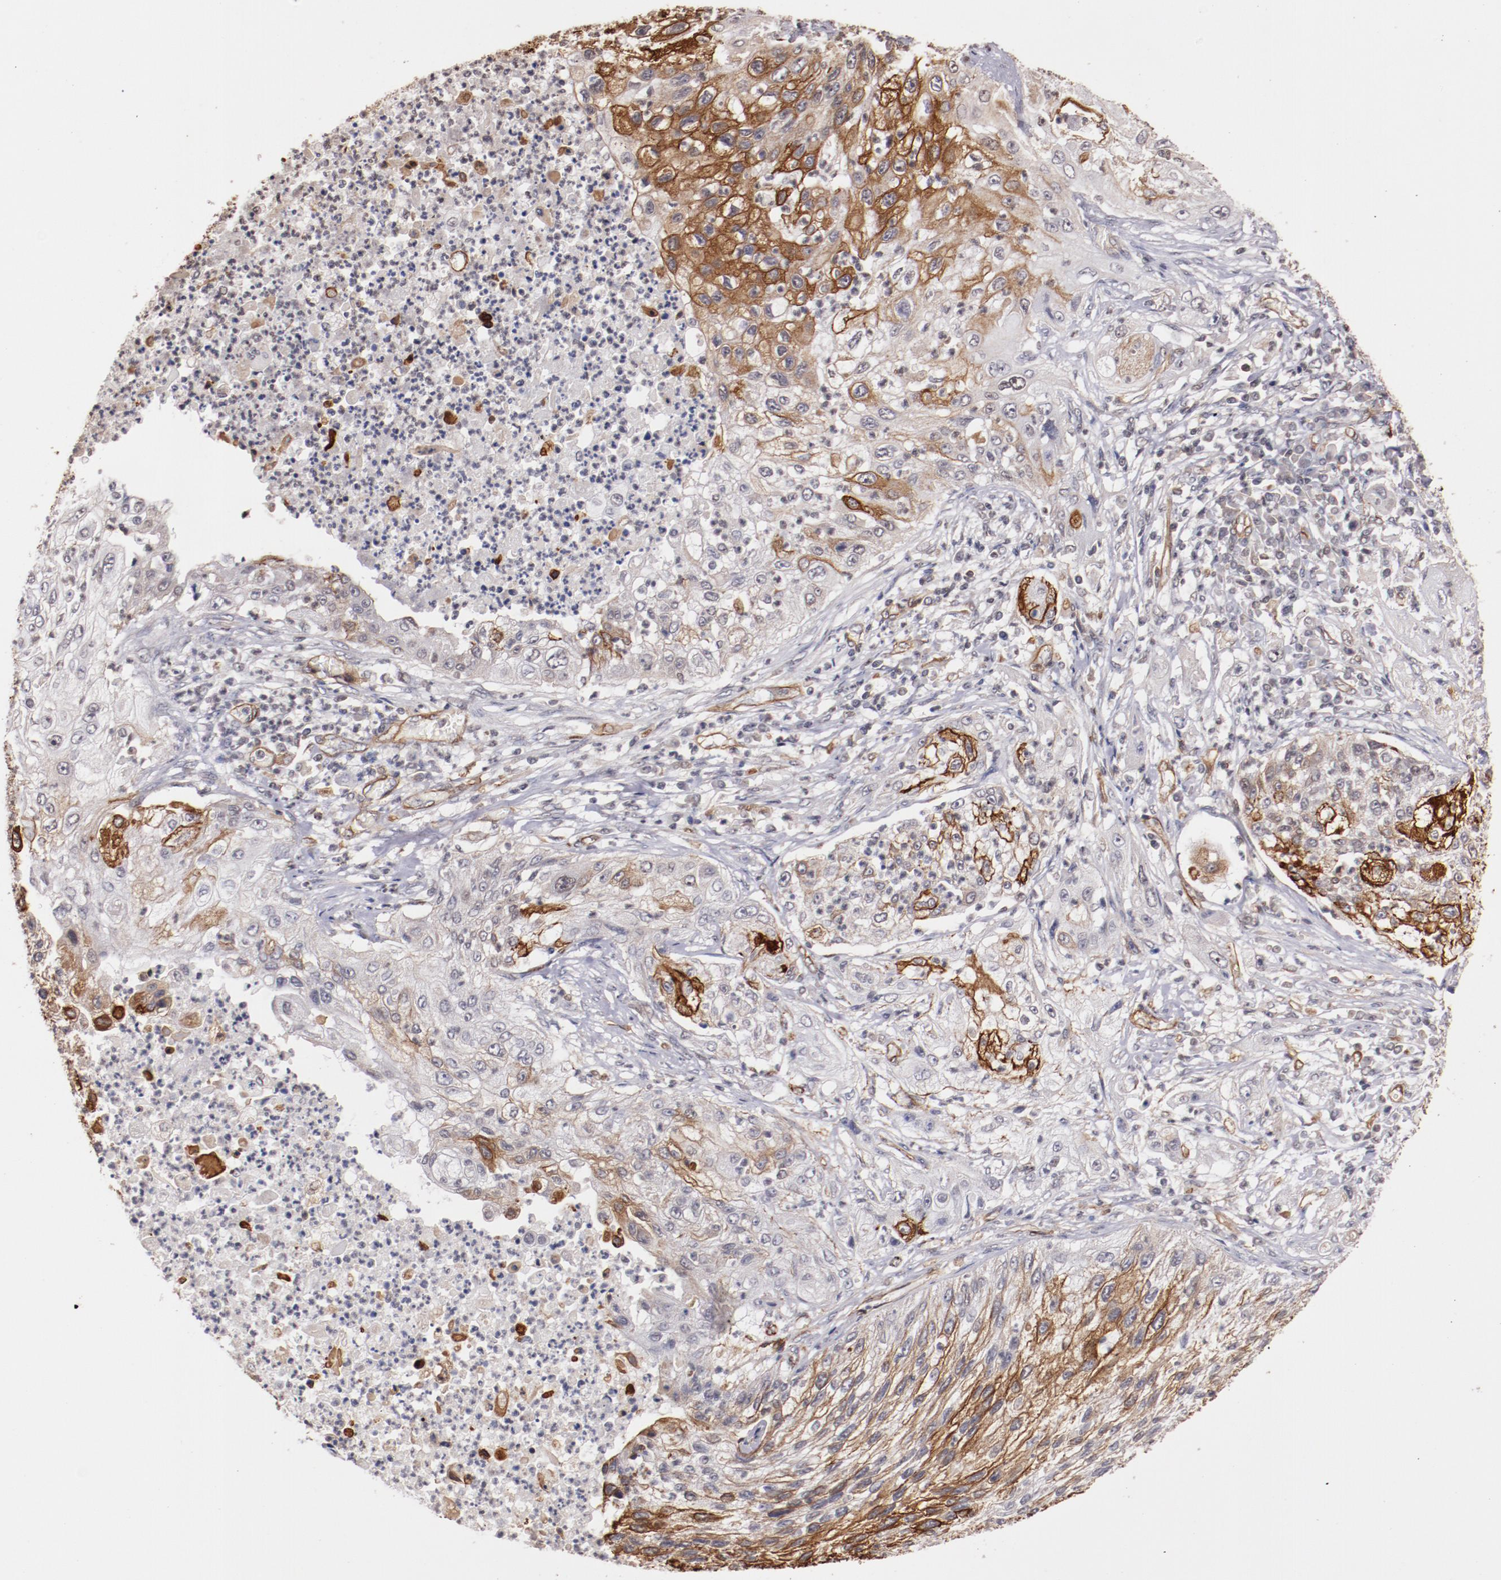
{"staining": {"intensity": "moderate", "quantity": "25%-75%", "location": "cytoplasmic/membranous"}, "tissue": "lung cancer", "cell_type": "Tumor cells", "image_type": "cancer", "snomed": [{"axis": "morphology", "description": "Inflammation, NOS"}, {"axis": "morphology", "description": "Squamous cell carcinoma, NOS"}, {"axis": "topography", "description": "Lymph node"}, {"axis": "topography", "description": "Soft tissue"}, {"axis": "topography", "description": "Lung"}], "caption": "A medium amount of moderate cytoplasmic/membranous staining is seen in approximately 25%-75% of tumor cells in lung squamous cell carcinoma tissue. The protein of interest is shown in brown color, while the nuclei are stained blue.", "gene": "STAG2", "patient": {"sex": "male", "age": 66}}